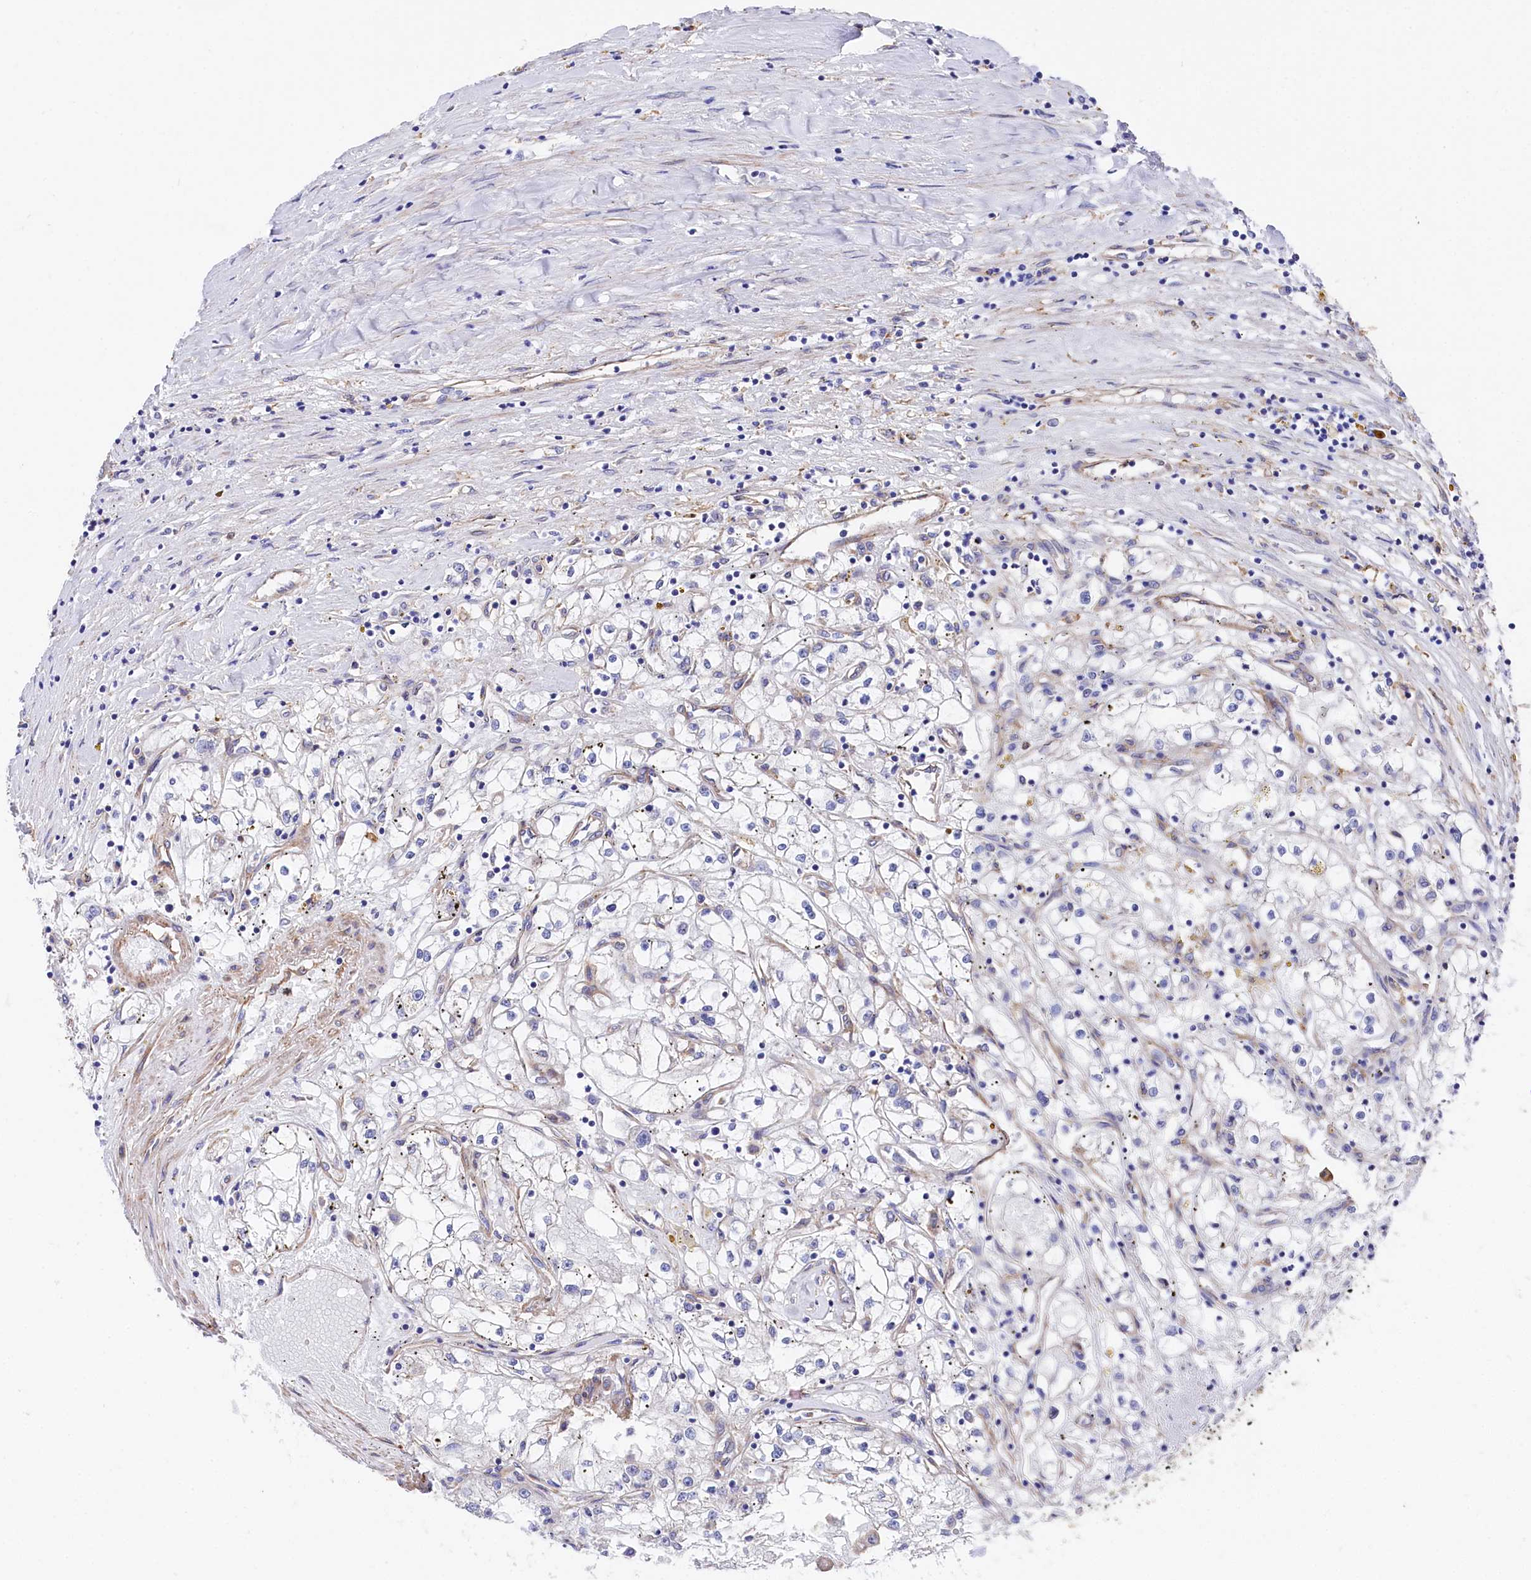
{"staining": {"intensity": "negative", "quantity": "none", "location": "none"}, "tissue": "renal cancer", "cell_type": "Tumor cells", "image_type": "cancer", "snomed": [{"axis": "morphology", "description": "Adenocarcinoma, NOS"}, {"axis": "topography", "description": "Kidney"}], "caption": "An immunohistochemistry histopathology image of renal cancer (adenocarcinoma) is shown. There is no staining in tumor cells of renal cancer (adenocarcinoma).", "gene": "TNKS1BP1", "patient": {"sex": "male", "age": 56}}